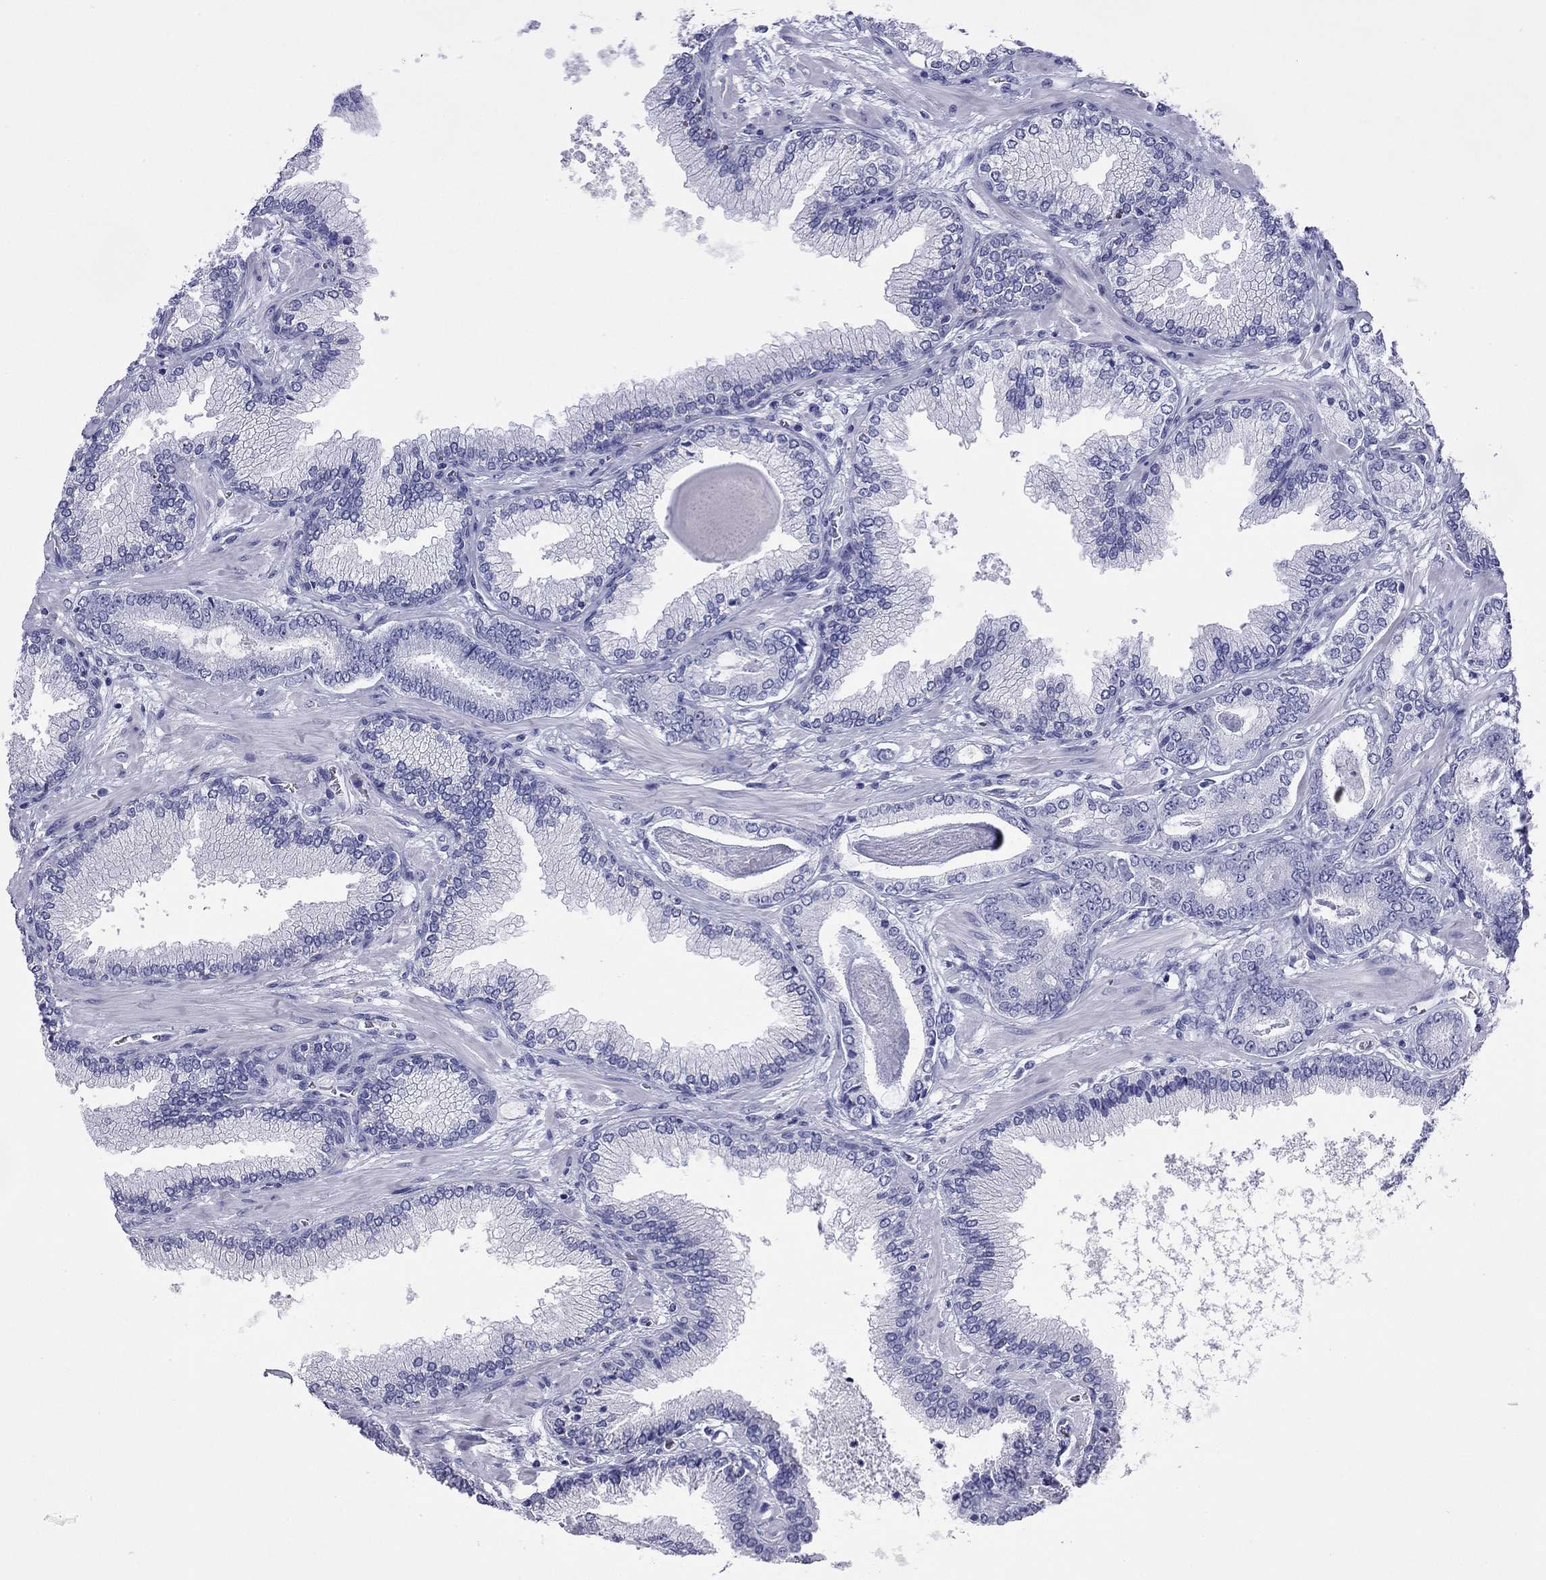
{"staining": {"intensity": "negative", "quantity": "none", "location": "none"}, "tissue": "prostate cancer", "cell_type": "Tumor cells", "image_type": "cancer", "snomed": [{"axis": "morphology", "description": "Adenocarcinoma, Low grade"}, {"axis": "topography", "description": "Prostate"}], "caption": "High magnification brightfield microscopy of low-grade adenocarcinoma (prostate) stained with DAB (3,3'-diaminobenzidine) (brown) and counterstained with hematoxylin (blue): tumor cells show no significant expression. The staining was performed using DAB (3,3'-diaminobenzidine) to visualize the protein expression in brown, while the nuclei were stained in blue with hematoxylin (Magnification: 20x).", "gene": "FIGLA", "patient": {"sex": "male", "age": 69}}